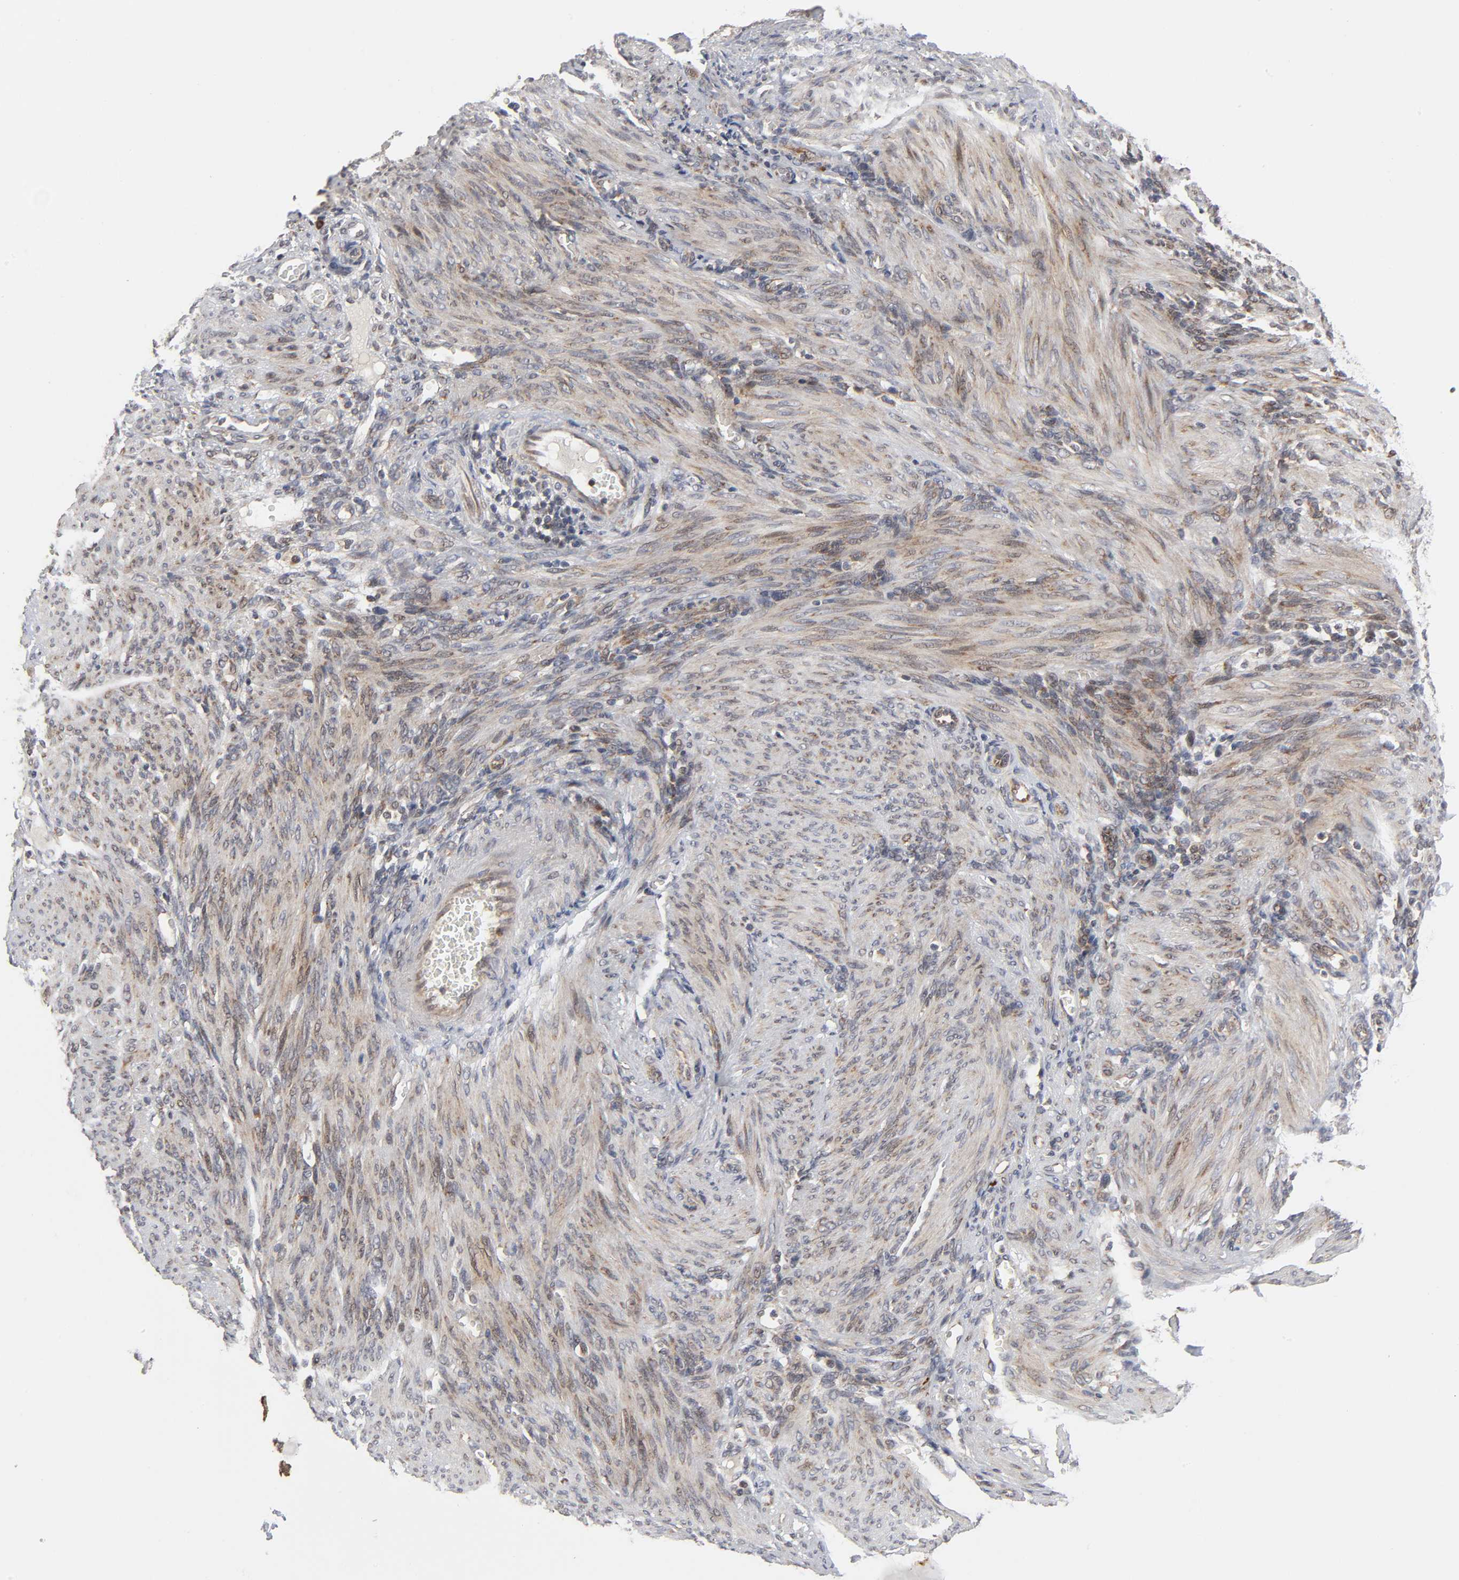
{"staining": {"intensity": "moderate", "quantity": ">75%", "location": "cytoplasmic/membranous"}, "tissue": "endometrium", "cell_type": "Cells in endometrial stroma", "image_type": "normal", "snomed": [{"axis": "morphology", "description": "Normal tissue, NOS"}, {"axis": "topography", "description": "Endometrium"}], "caption": "Protein positivity by IHC demonstrates moderate cytoplasmic/membranous positivity in about >75% of cells in endometrial stroma in unremarkable endometrium. (Stains: DAB in brown, nuclei in blue, Microscopy: brightfield microscopy at high magnification).", "gene": "SLC30A9", "patient": {"sex": "female", "age": 72}}